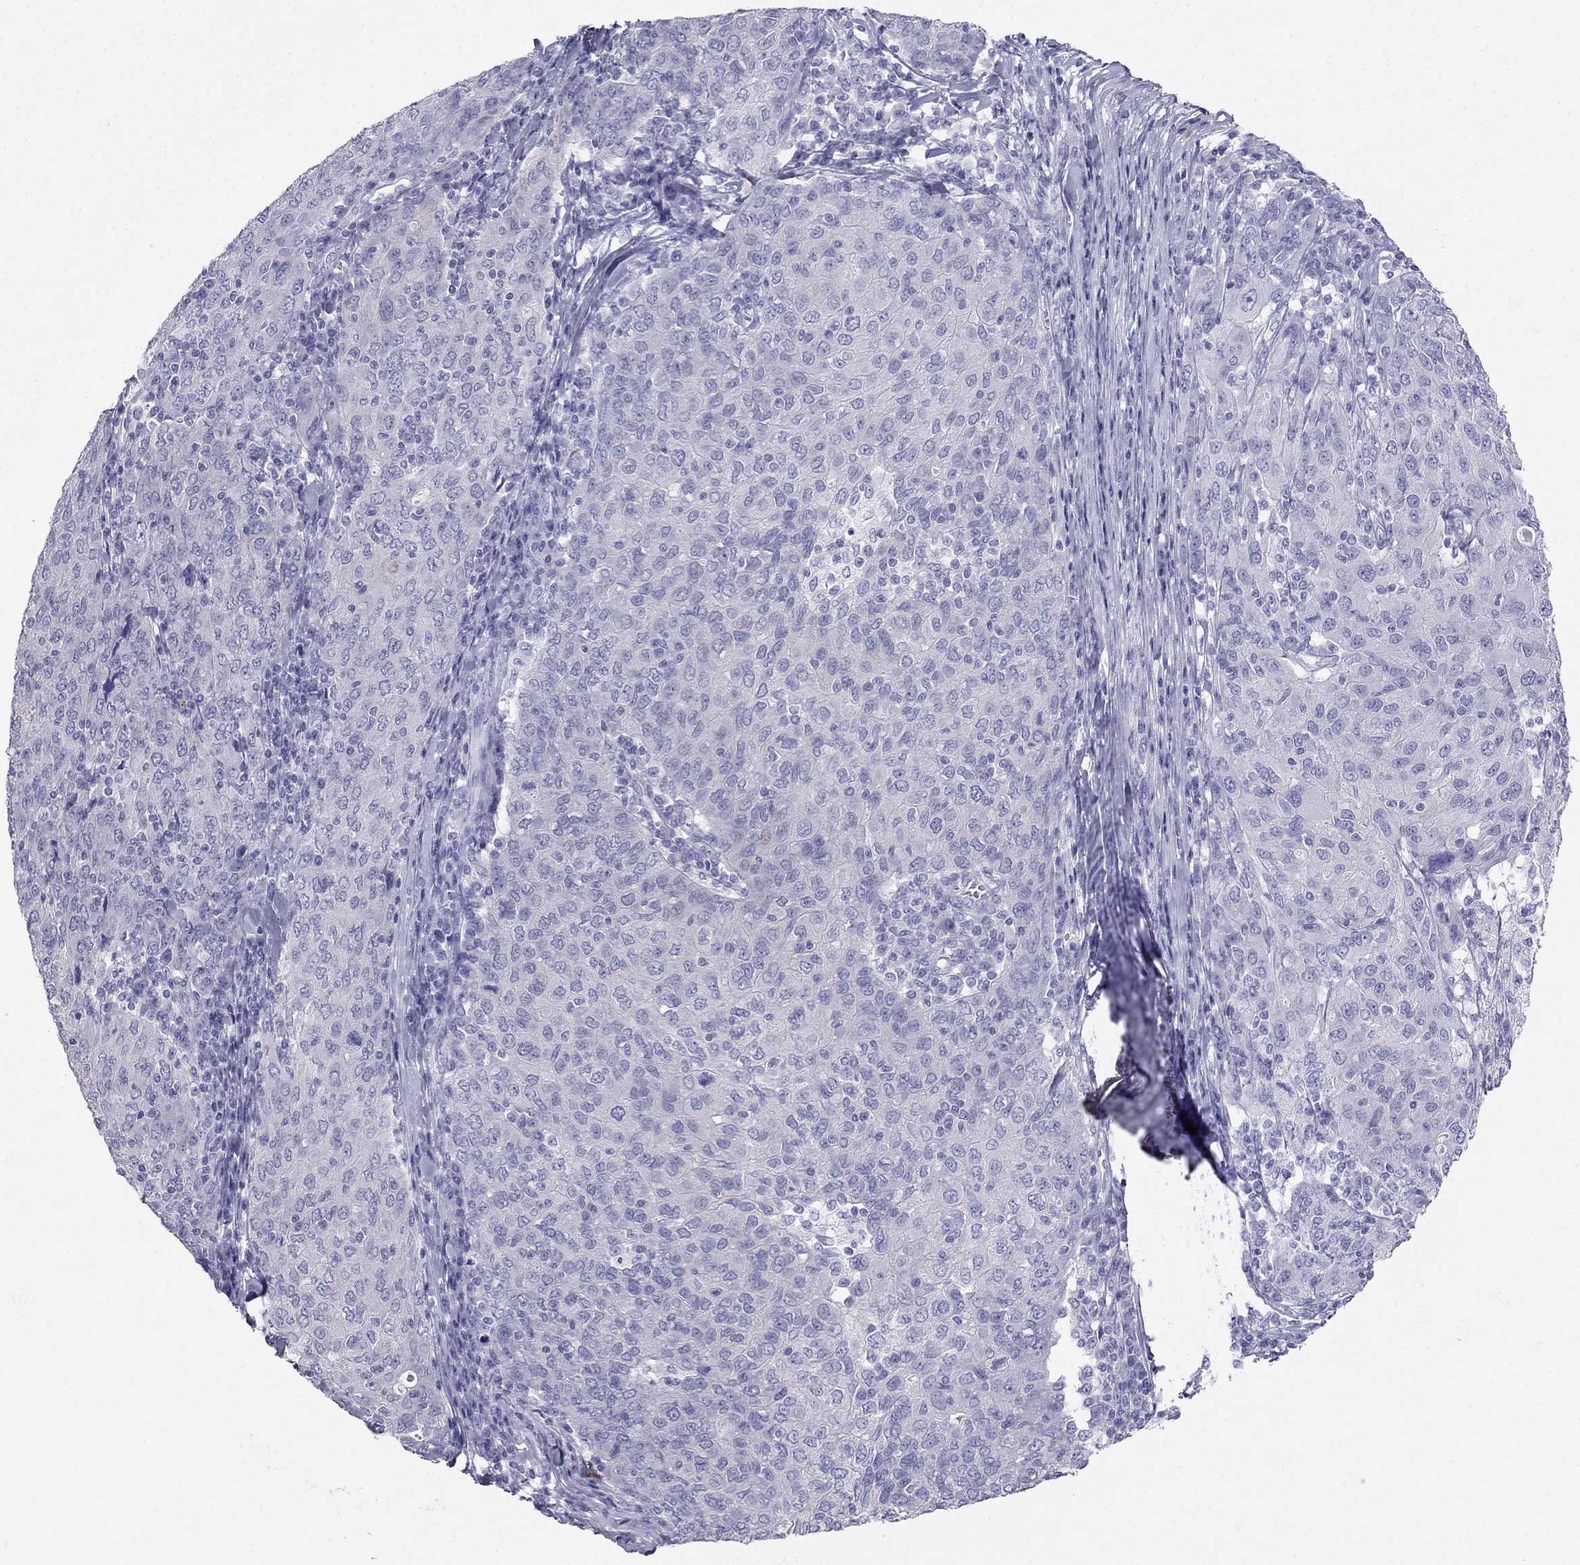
{"staining": {"intensity": "negative", "quantity": "none", "location": "none"}, "tissue": "ovarian cancer", "cell_type": "Tumor cells", "image_type": "cancer", "snomed": [{"axis": "morphology", "description": "Carcinoma, endometroid"}, {"axis": "topography", "description": "Ovary"}], "caption": "Immunohistochemistry (IHC) of endometroid carcinoma (ovarian) exhibits no positivity in tumor cells.", "gene": "RFLNA", "patient": {"sex": "female", "age": 50}}